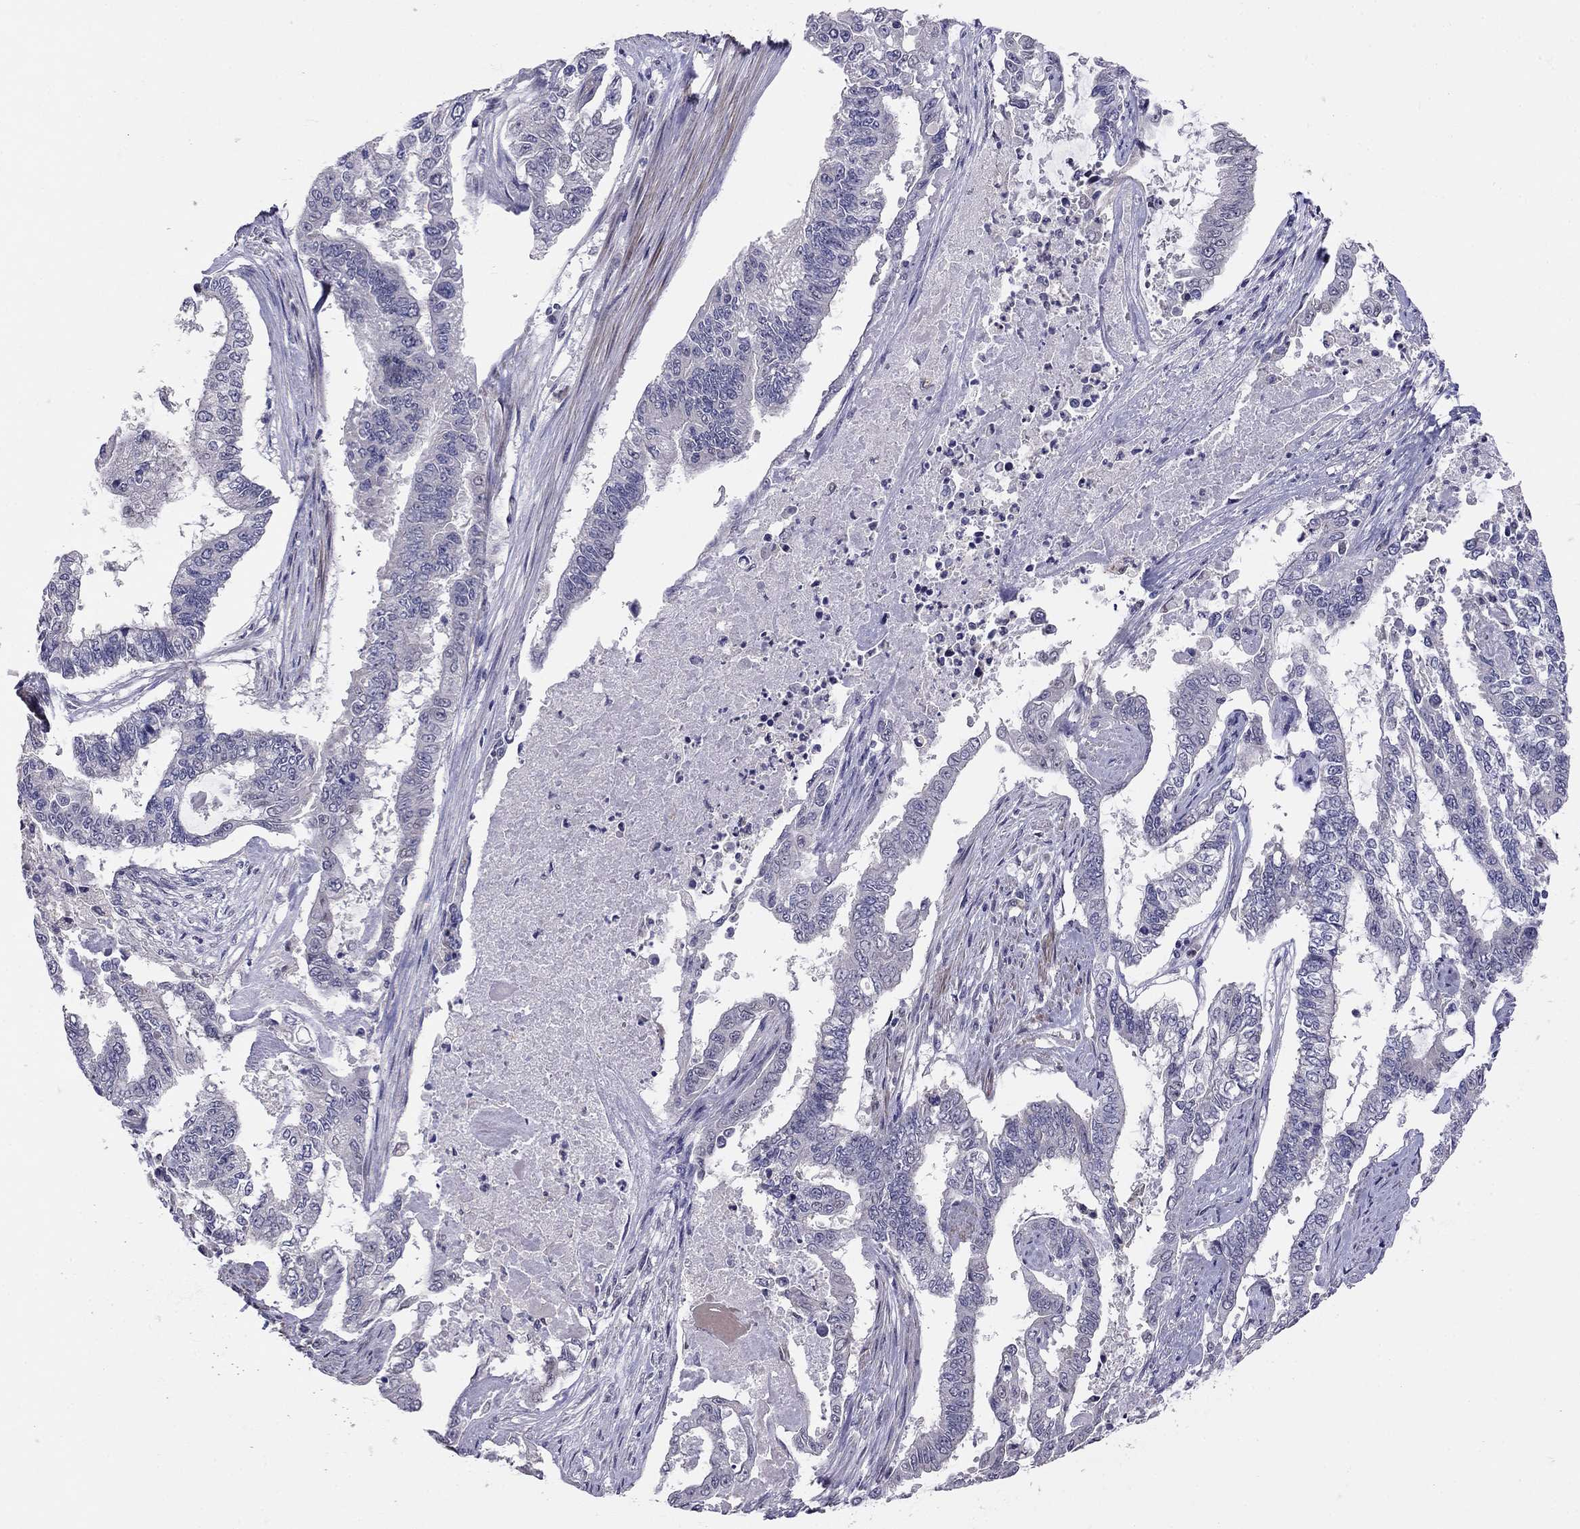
{"staining": {"intensity": "negative", "quantity": "none", "location": "none"}, "tissue": "endometrial cancer", "cell_type": "Tumor cells", "image_type": "cancer", "snomed": [{"axis": "morphology", "description": "Adenocarcinoma, NOS"}, {"axis": "topography", "description": "Uterus"}], "caption": "High magnification brightfield microscopy of adenocarcinoma (endometrial) stained with DAB (3,3'-diaminobenzidine) (brown) and counterstained with hematoxylin (blue): tumor cells show no significant positivity.", "gene": "LRRC39", "patient": {"sex": "female", "age": 59}}